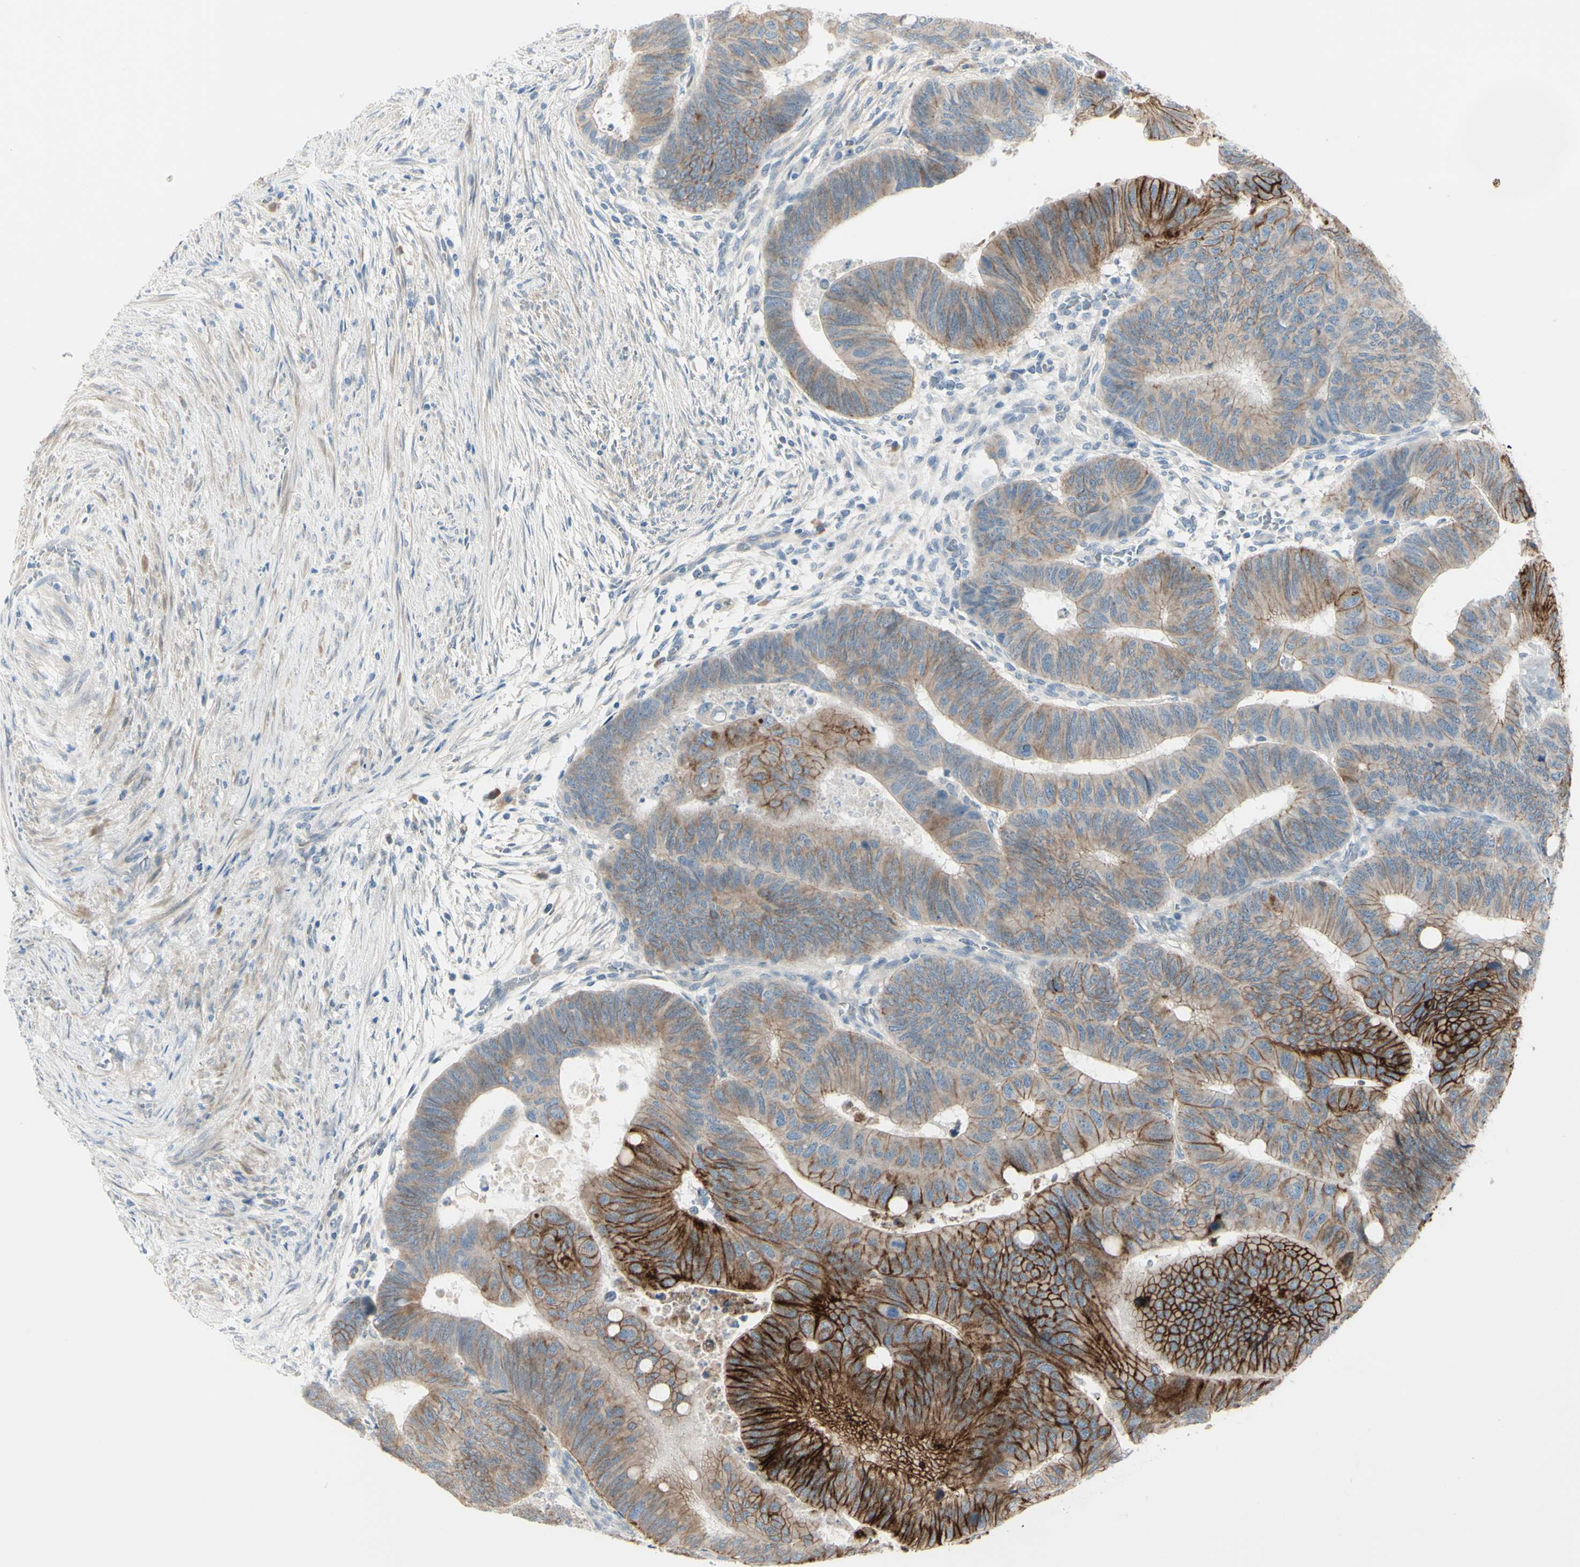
{"staining": {"intensity": "strong", "quantity": ">75%", "location": "cytoplasmic/membranous"}, "tissue": "colorectal cancer", "cell_type": "Tumor cells", "image_type": "cancer", "snomed": [{"axis": "morphology", "description": "Normal tissue, NOS"}, {"axis": "morphology", "description": "Adenocarcinoma, NOS"}, {"axis": "topography", "description": "Rectum"}, {"axis": "topography", "description": "Peripheral nerve tissue"}], "caption": "Immunohistochemical staining of human colorectal adenocarcinoma exhibits high levels of strong cytoplasmic/membranous protein positivity in approximately >75% of tumor cells.", "gene": "LRRK1", "patient": {"sex": "male", "age": 92}}